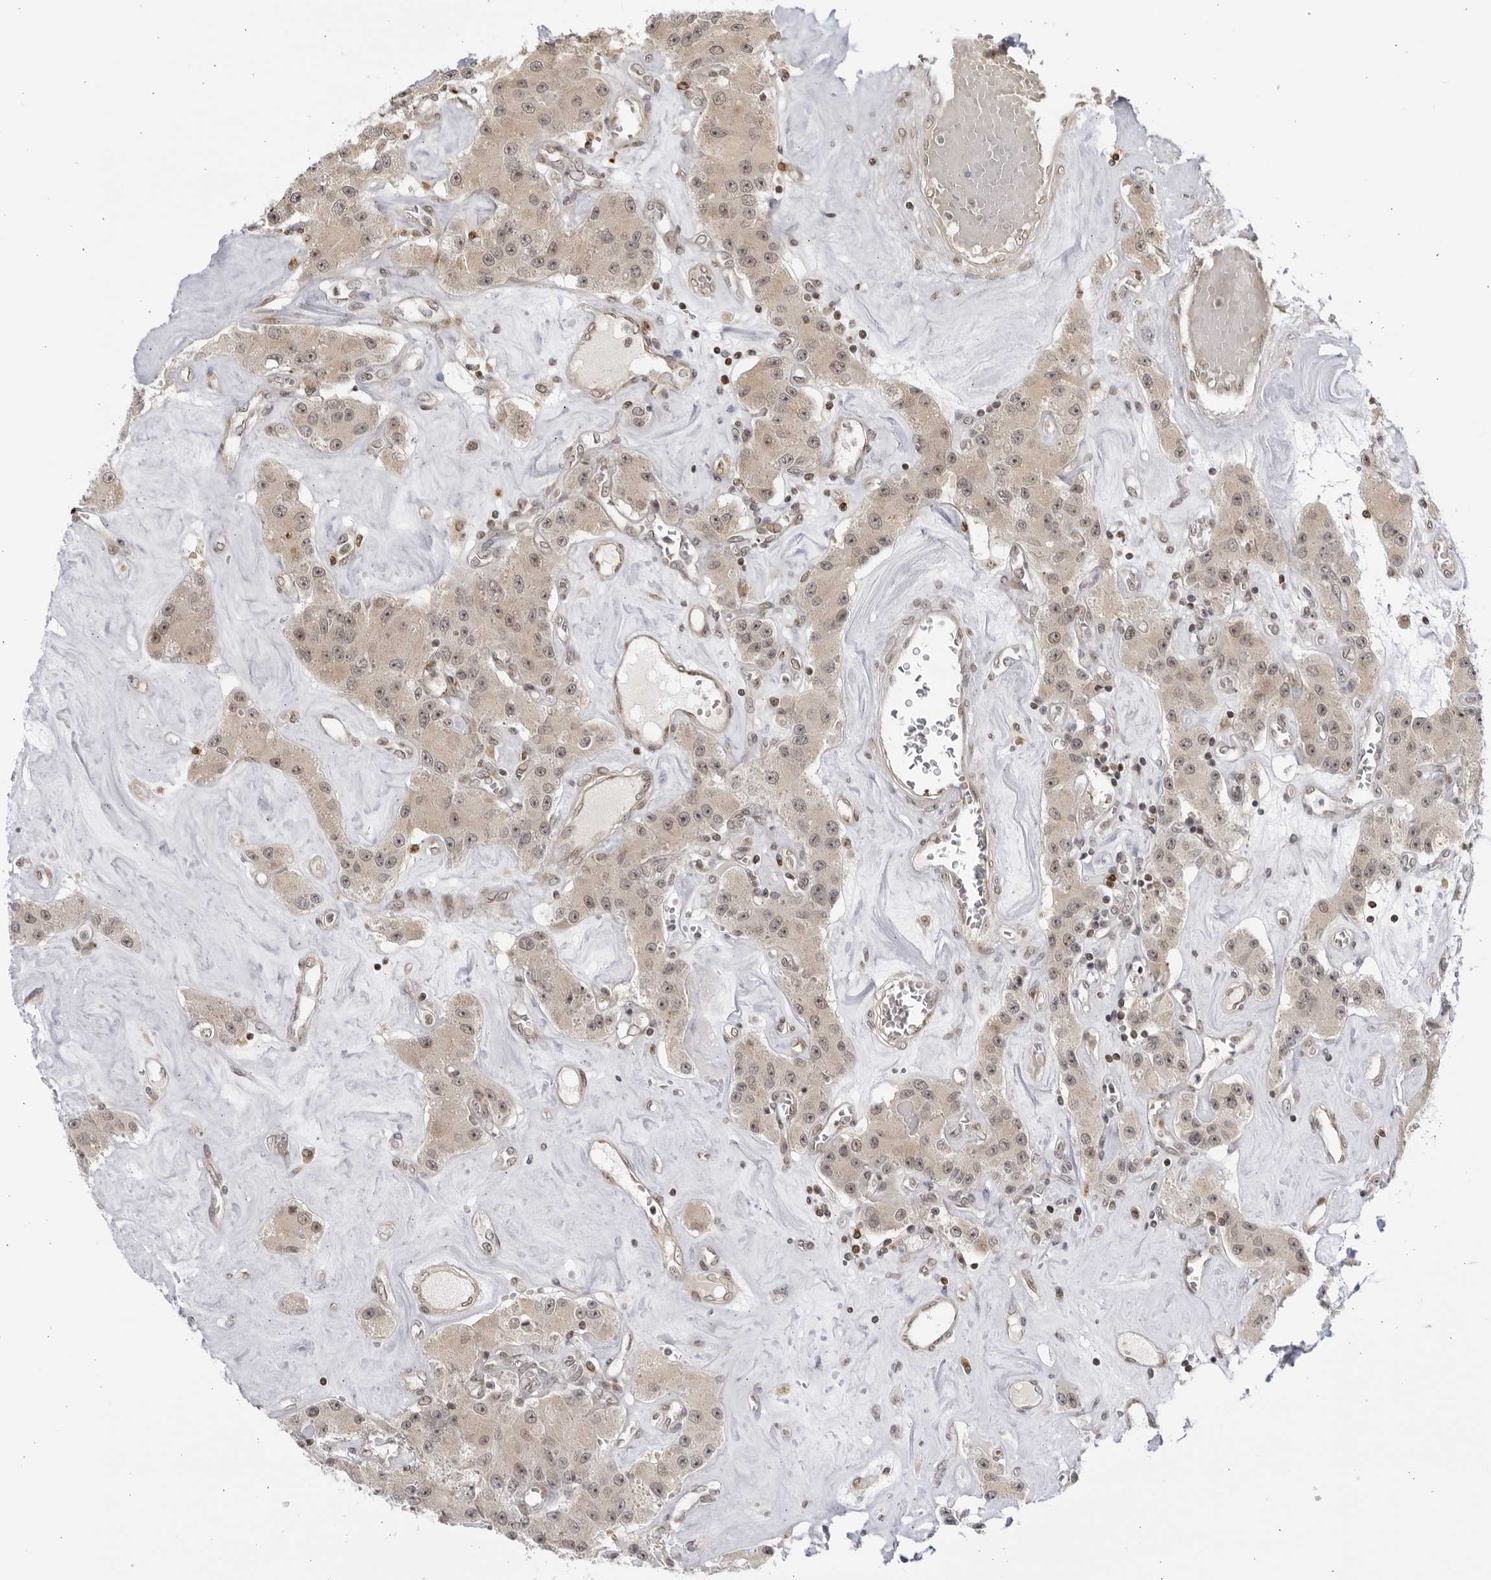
{"staining": {"intensity": "weak", "quantity": "25%-75%", "location": "nuclear"}, "tissue": "carcinoid", "cell_type": "Tumor cells", "image_type": "cancer", "snomed": [{"axis": "morphology", "description": "Carcinoid, malignant, NOS"}, {"axis": "topography", "description": "Pancreas"}], "caption": "About 25%-75% of tumor cells in carcinoid exhibit weak nuclear protein expression as visualized by brown immunohistochemical staining.", "gene": "RASGEF1C", "patient": {"sex": "male", "age": 41}}